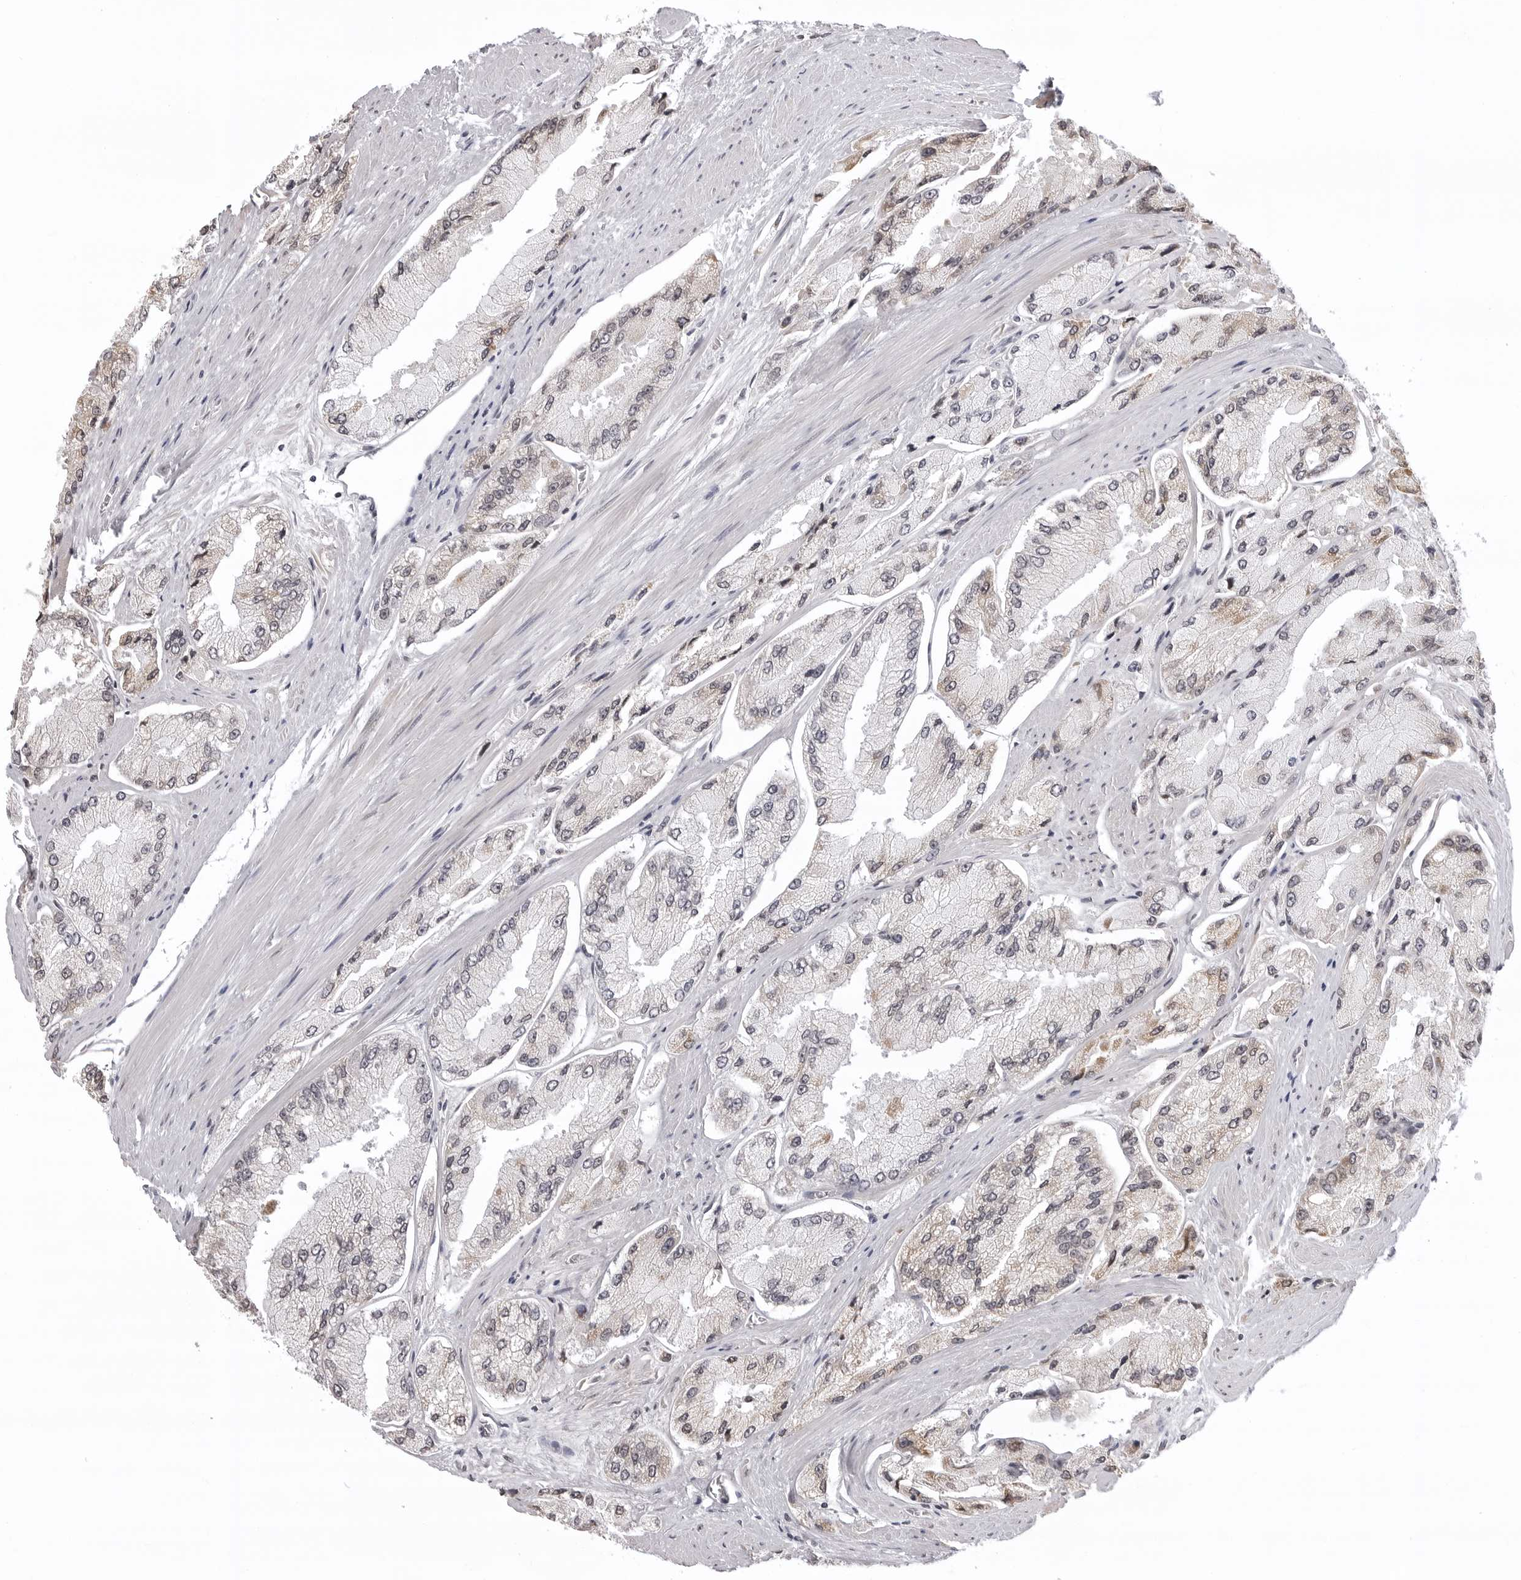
{"staining": {"intensity": "negative", "quantity": "none", "location": "none"}, "tissue": "prostate cancer", "cell_type": "Tumor cells", "image_type": "cancer", "snomed": [{"axis": "morphology", "description": "Adenocarcinoma, High grade"}, {"axis": "topography", "description": "Prostate"}], "caption": "Prostate high-grade adenocarcinoma was stained to show a protein in brown. There is no significant expression in tumor cells.", "gene": "PHF3", "patient": {"sex": "male", "age": 58}}